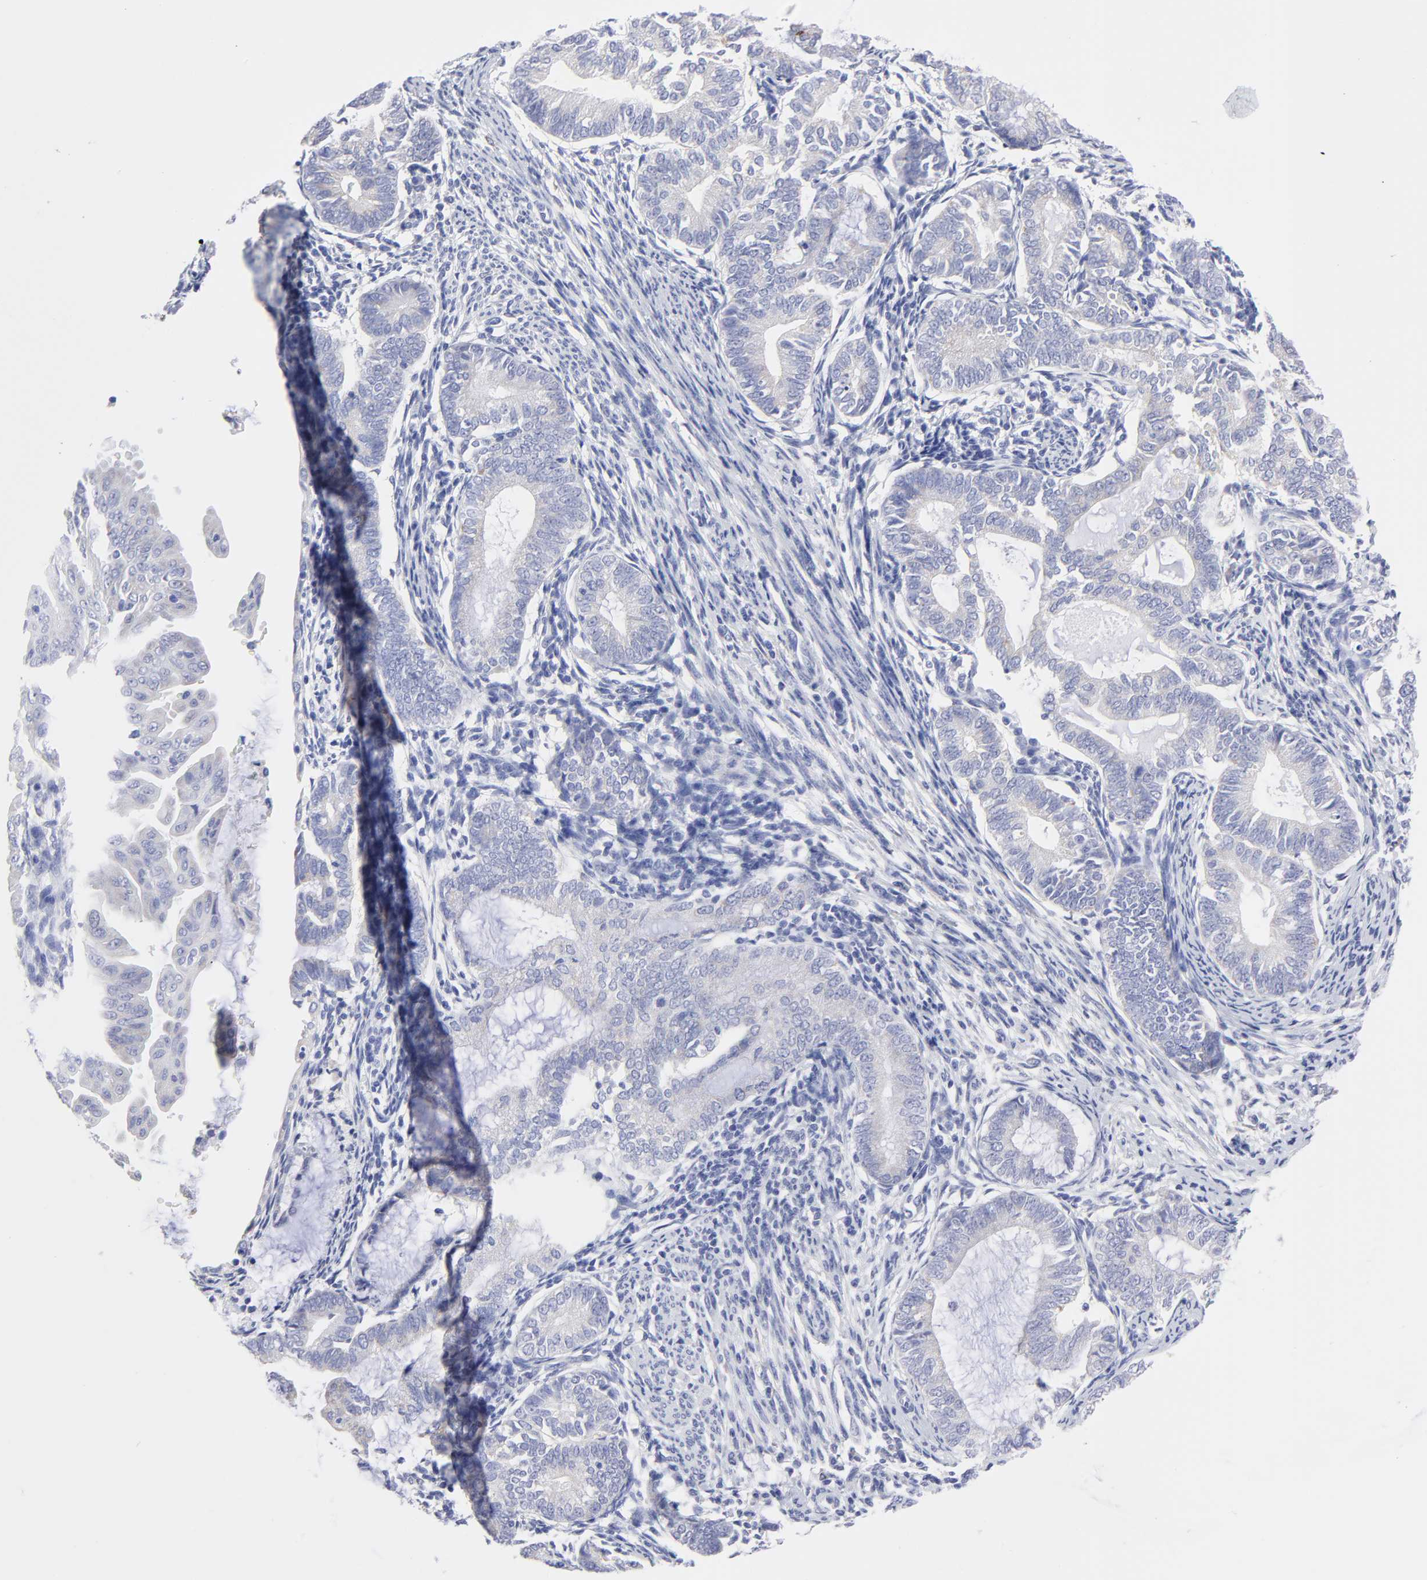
{"staining": {"intensity": "negative", "quantity": "none", "location": "none"}, "tissue": "endometrial cancer", "cell_type": "Tumor cells", "image_type": "cancer", "snomed": [{"axis": "morphology", "description": "Adenocarcinoma, NOS"}, {"axis": "topography", "description": "Endometrium"}], "caption": "High magnification brightfield microscopy of adenocarcinoma (endometrial) stained with DAB (3,3'-diaminobenzidine) (brown) and counterstained with hematoxylin (blue): tumor cells show no significant expression.", "gene": "DUSP9", "patient": {"sex": "female", "age": 63}}